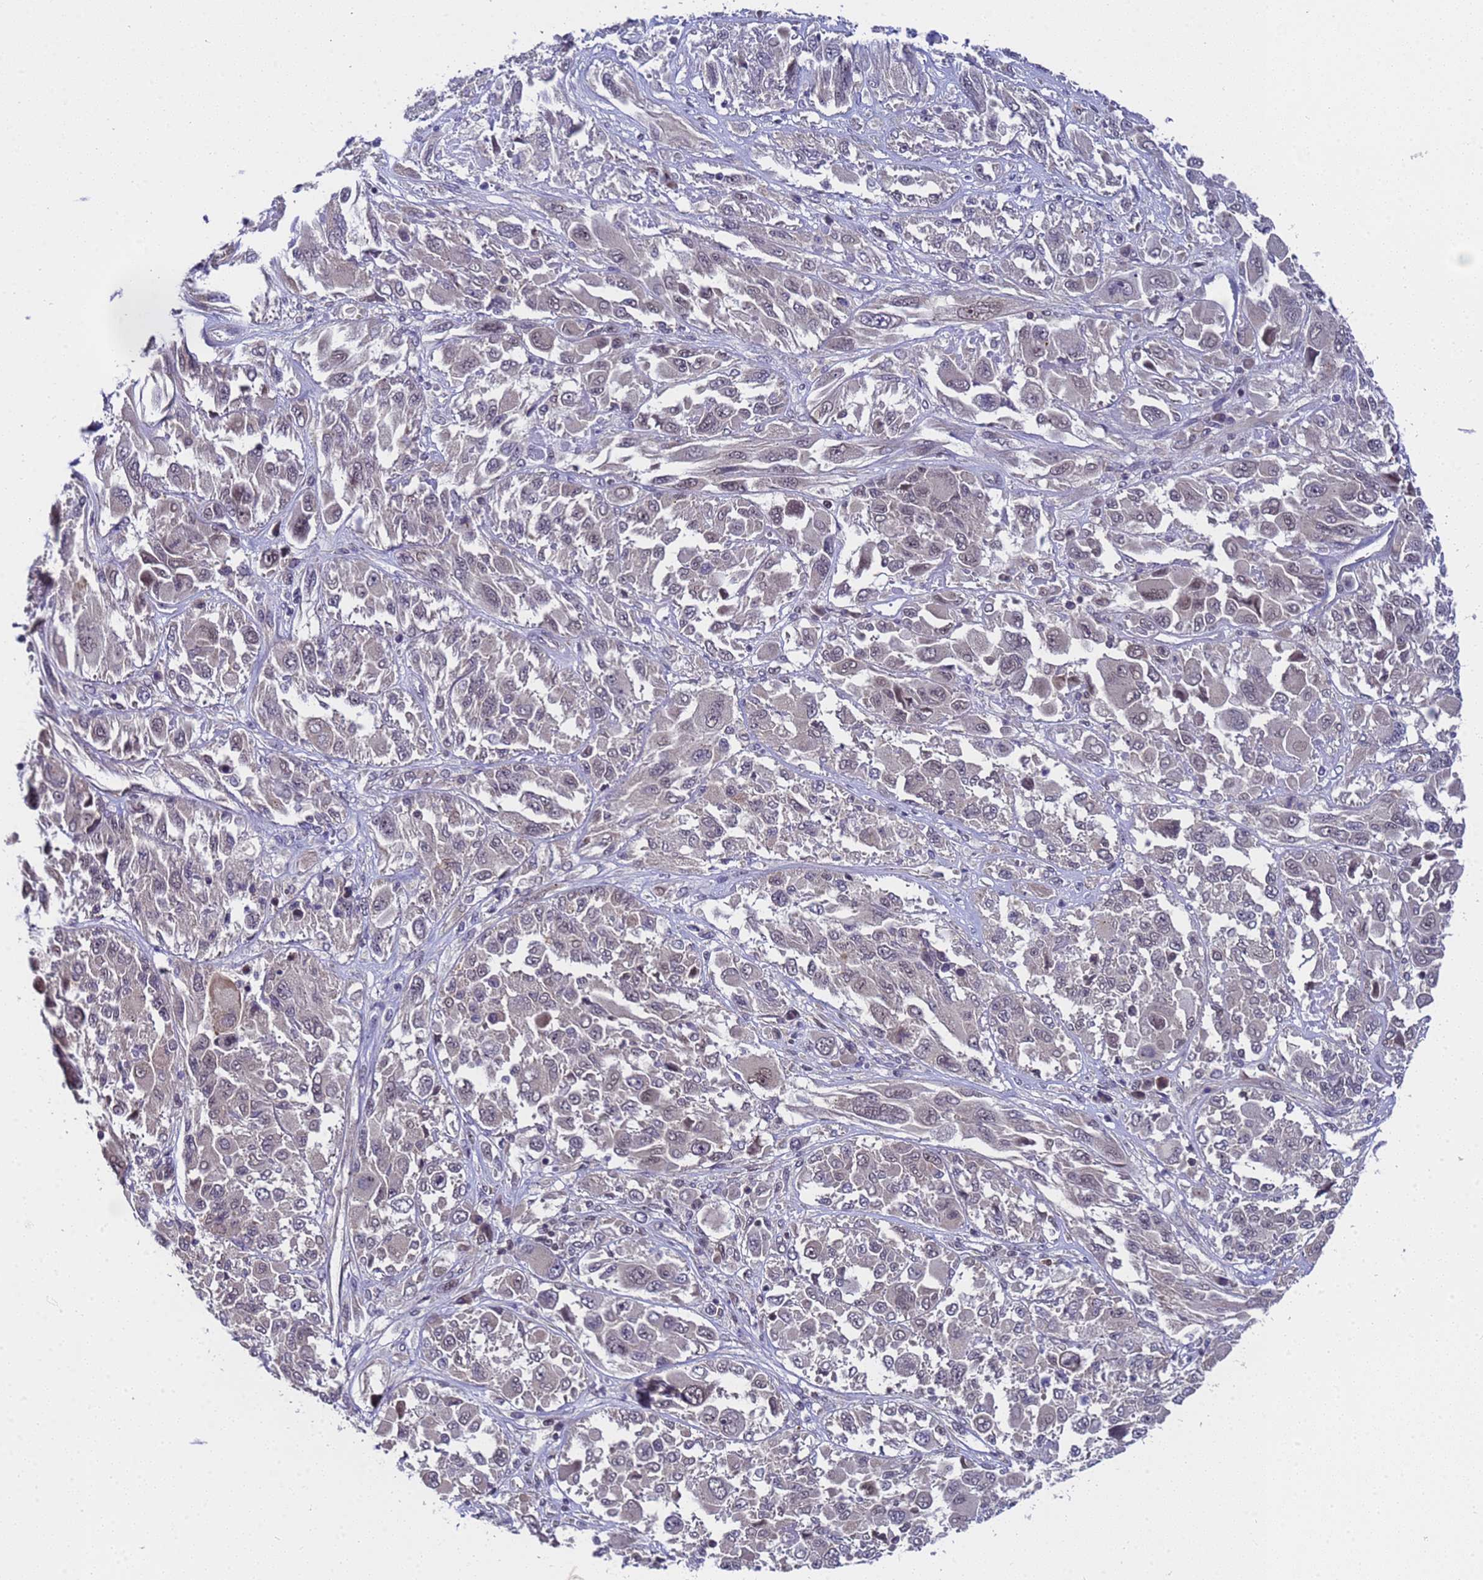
{"staining": {"intensity": "weak", "quantity": "25%-75%", "location": "nuclear"}, "tissue": "melanoma", "cell_type": "Tumor cells", "image_type": "cancer", "snomed": [{"axis": "morphology", "description": "Malignant melanoma, NOS"}, {"axis": "topography", "description": "Skin"}], "caption": "Immunohistochemistry (DAB (3,3'-diaminobenzidine)) staining of malignant melanoma shows weak nuclear protein expression in approximately 25%-75% of tumor cells.", "gene": "ANAPC13", "patient": {"sex": "female", "age": 91}}